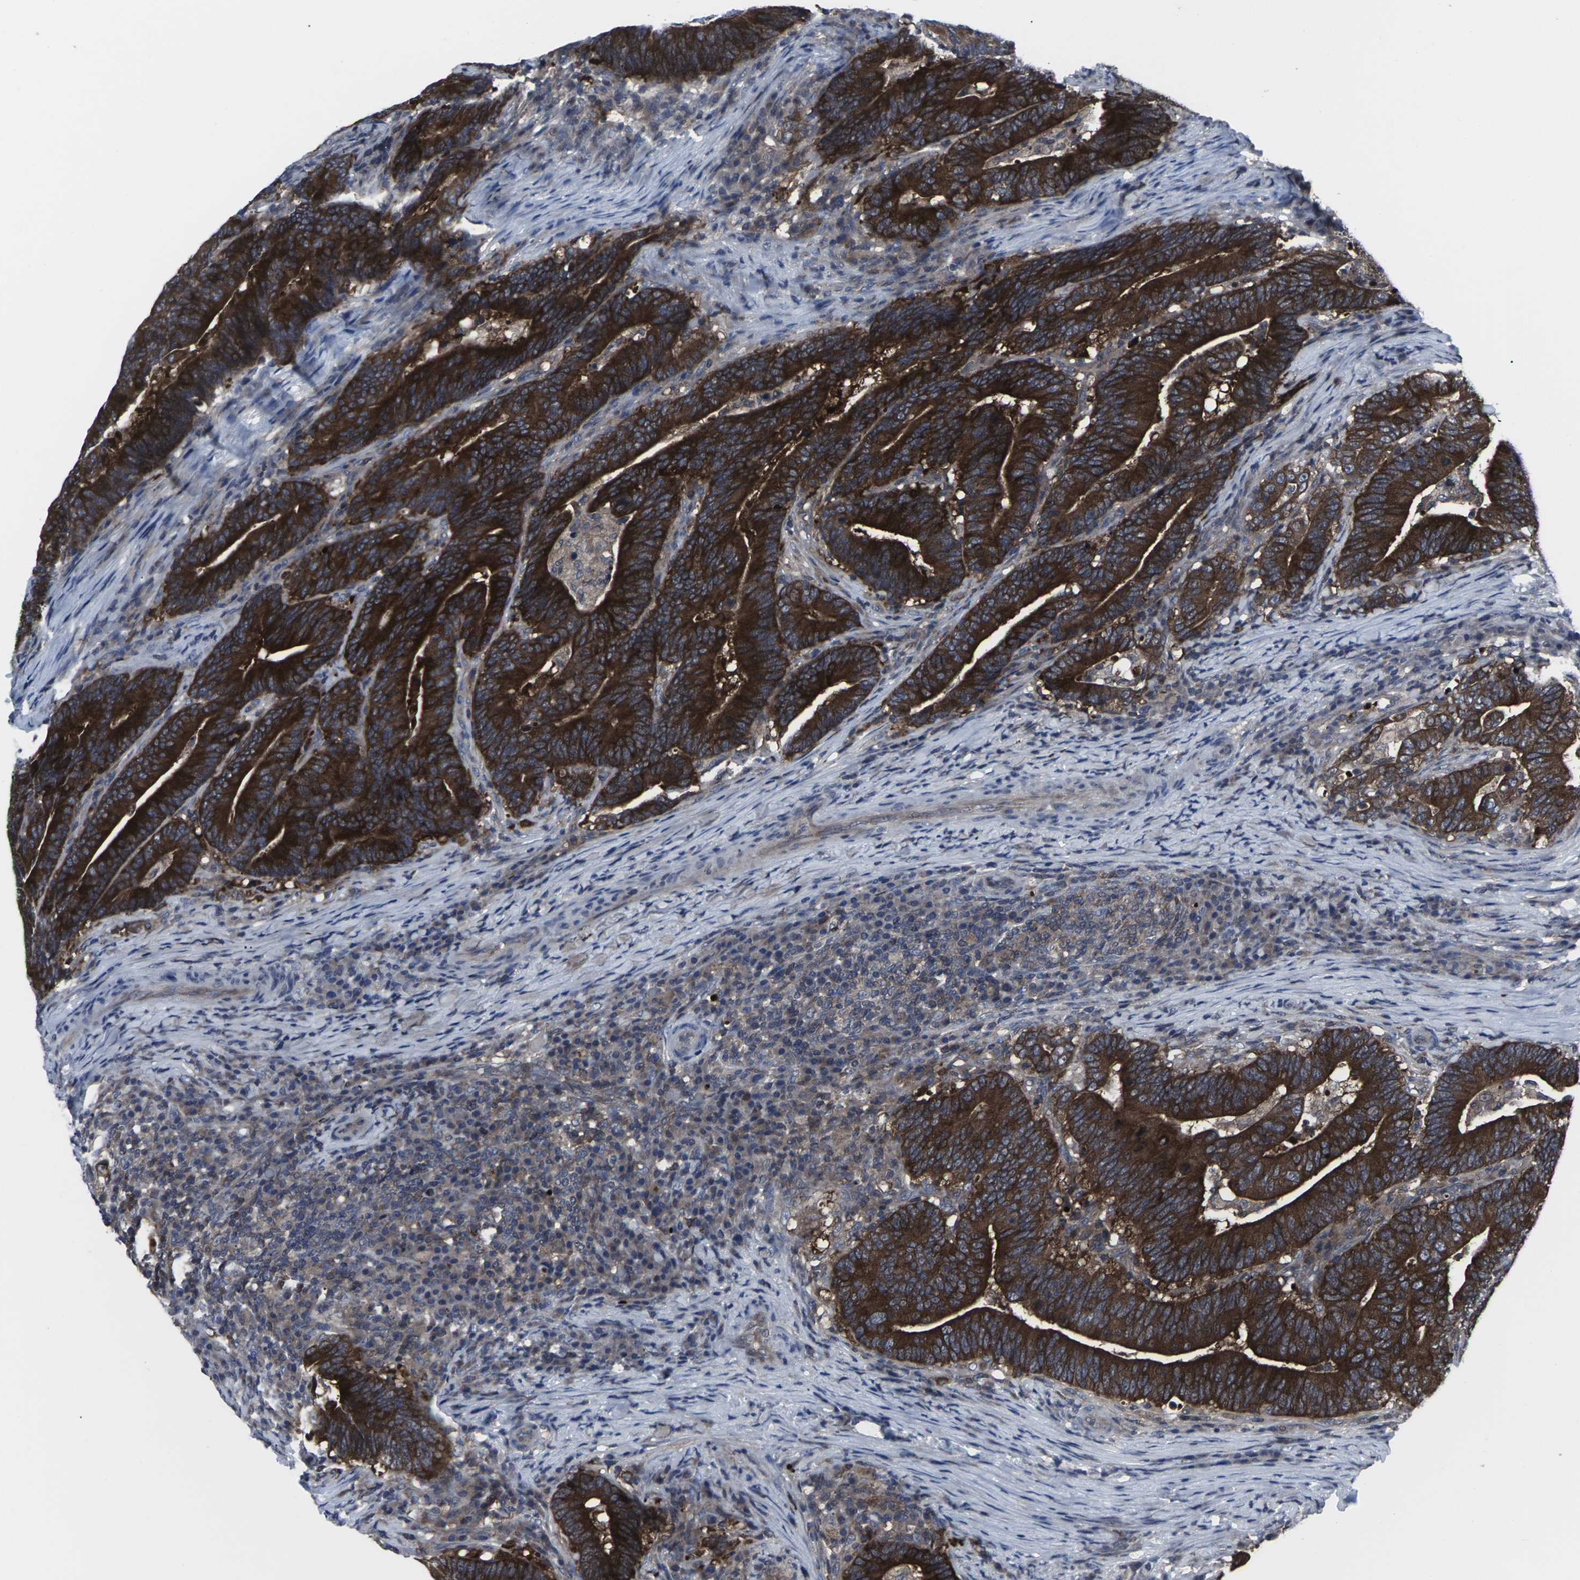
{"staining": {"intensity": "strong", "quantity": ">75%", "location": "cytoplasmic/membranous"}, "tissue": "colorectal cancer", "cell_type": "Tumor cells", "image_type": "cancer", "snomed": [{"axis": "morphology", "description": "Normal tissue, NOS"}, {"axis": "morphology", "description": "Adenocarcinoma, NOS"}, {"axis": "topography", "description": "Colon"}], "caption": "A high amount of strong cytoplasmic/membranous positivity is appreciated in about >75% of tumor cells in colorectal adenocarcinoma tissue.", "gene": "HPRT1", "patient": {"sex": "female", "age": 66}}